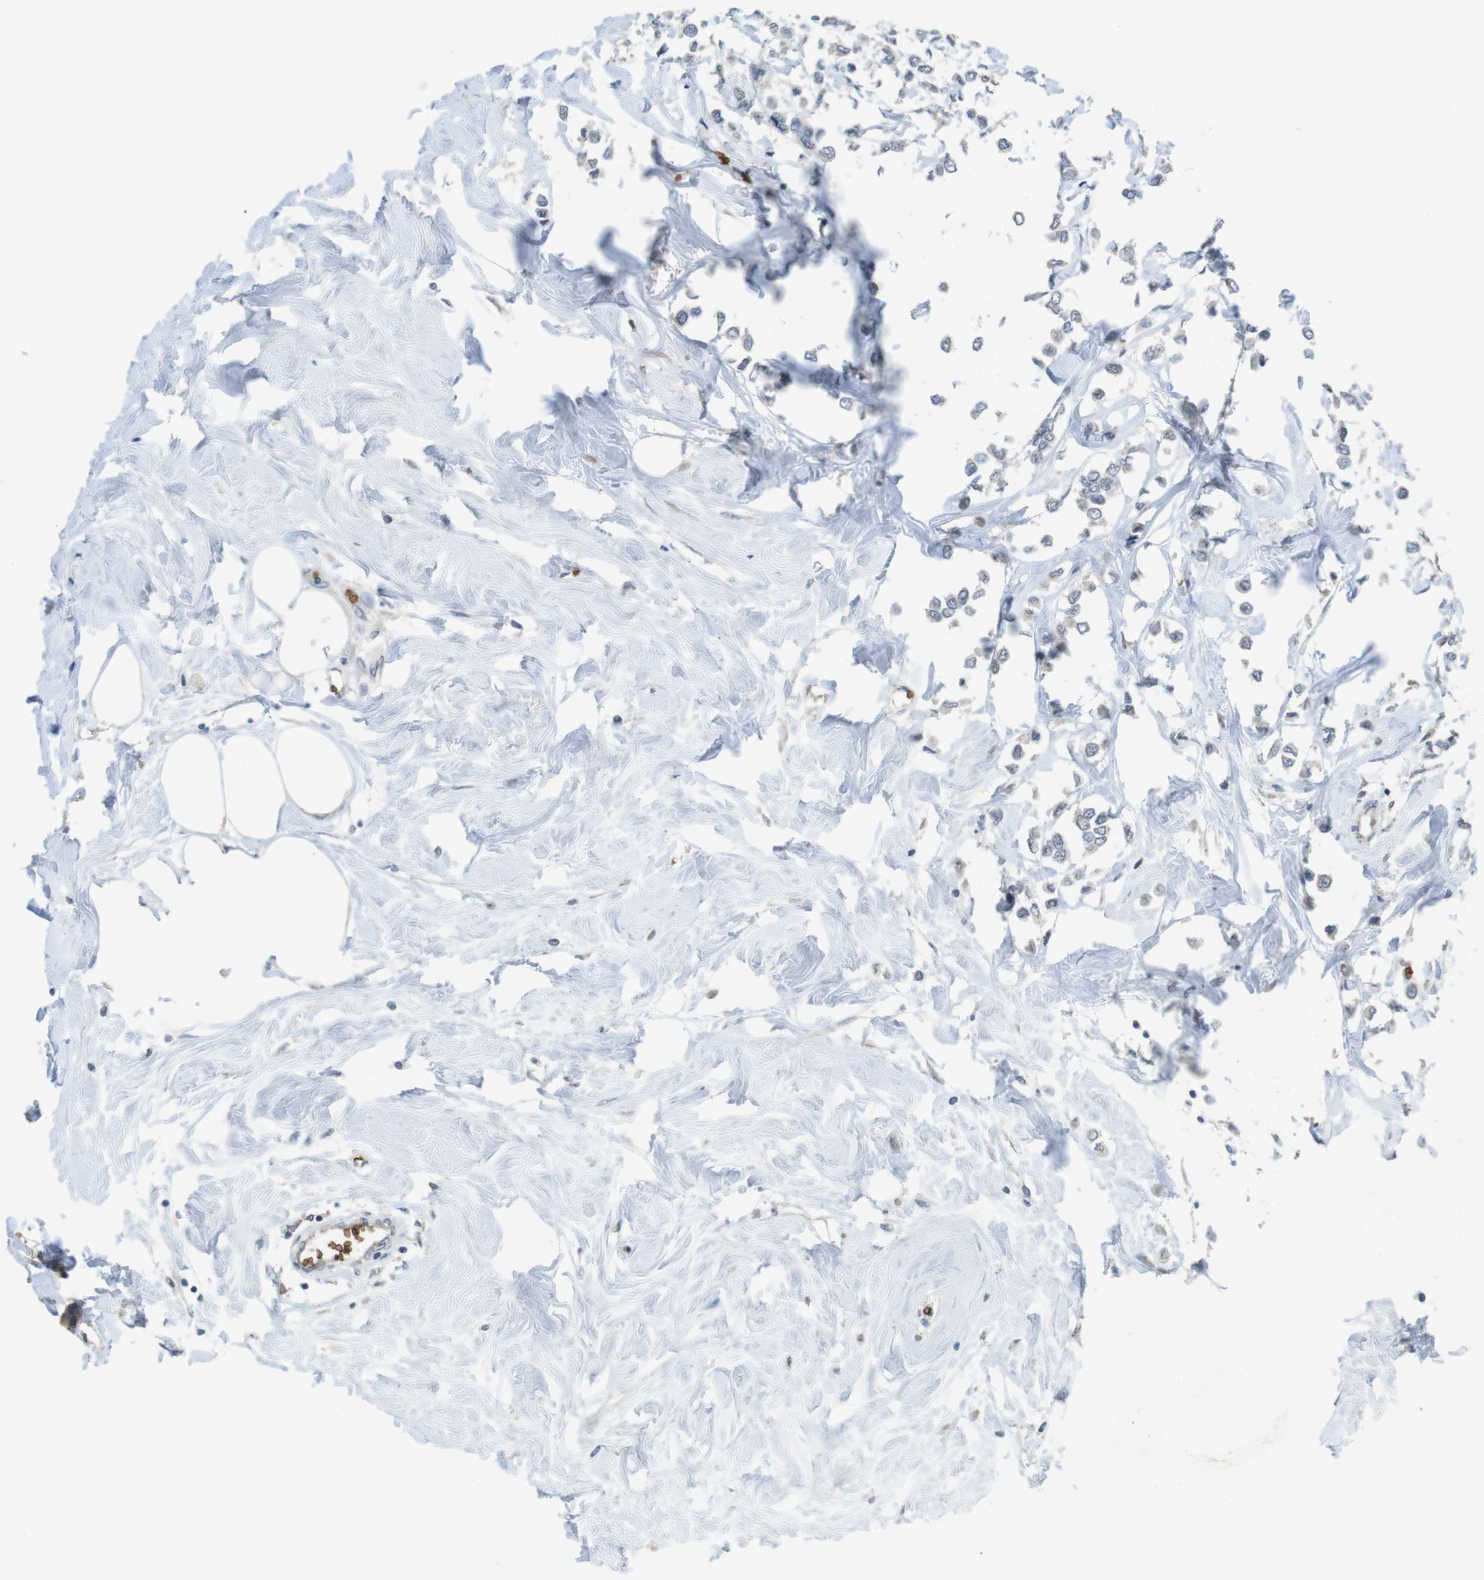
{"staining": {"intensity": "negative", "quantity": "none", "location": "none"}, "tissue": "breast cancer", "cell_type": "Tumor cells", "image_type": "cancer", "snomed": [{"axis": "morphology", "description": "Lobular carcinoma"}, {"axis": "topography", "description": "Breast"}], "caption": "DAB (3,3'-diaminobenzidine) immunohistochemical staining of human breast lobular carcinoma shows no significant staining in tumor cells. Nuclei are stained in blue.", "gene": "GYPA", "patient": {"sex": "female", "age": 51}}